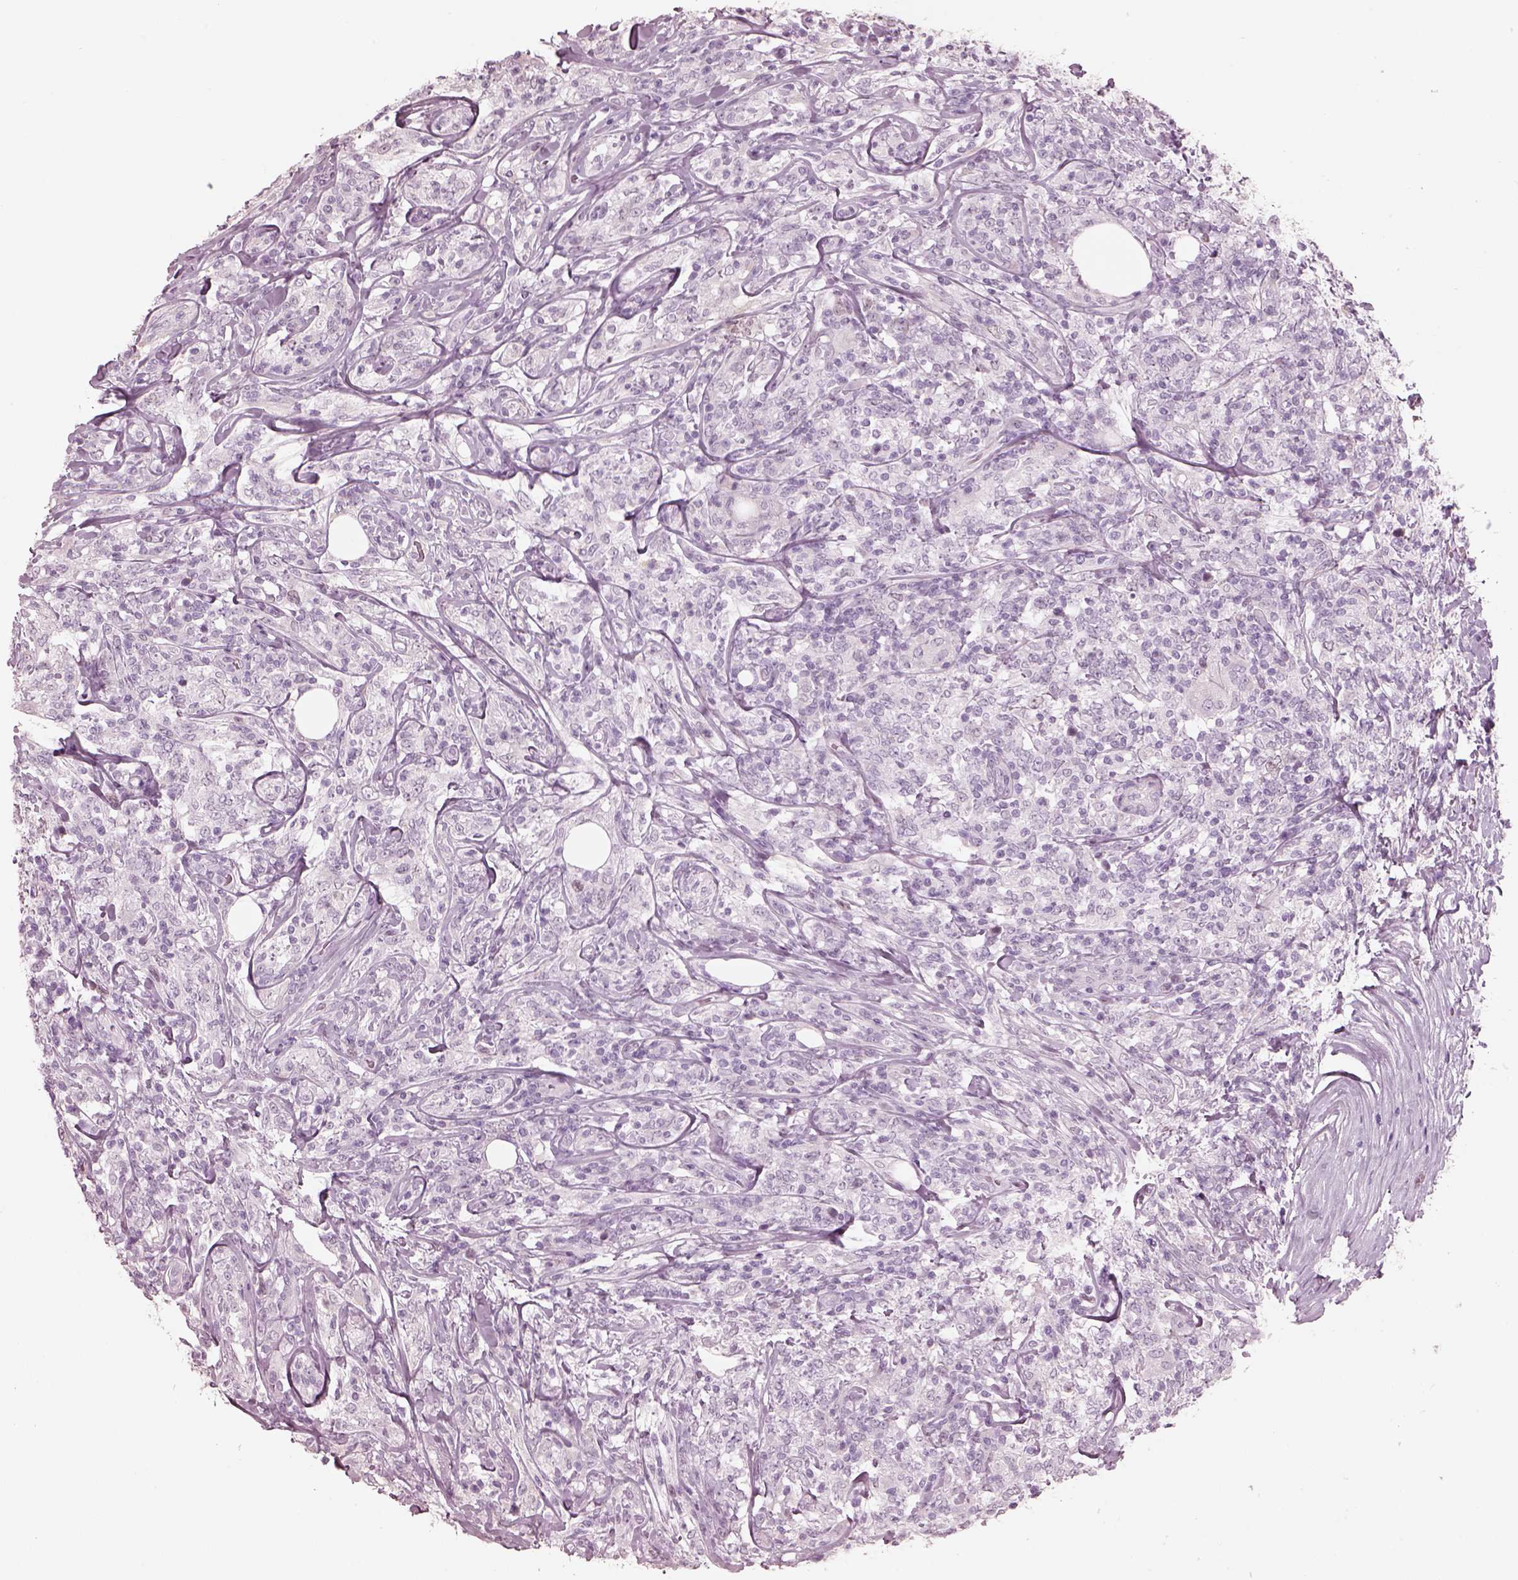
{"staining": {"intensity": "negative", "quantity": "none", "location": "none"}, "tissue": "lymphoma", "cell_type": "Tumor cells", "image_type": "cancer", "snomed": [{"axis": "morphology", "description": "Malignant lymphoma, non-Hodgkin's type, High grade"}, {"axis": "topography", "description": "Lymph node"}], "caption": "Immunohistochemical staining of human lymphoma displays no significant expression in tumor cells.", "gene": "KRTAP24-1", "patient": {"sex": "female", "age": 84}}